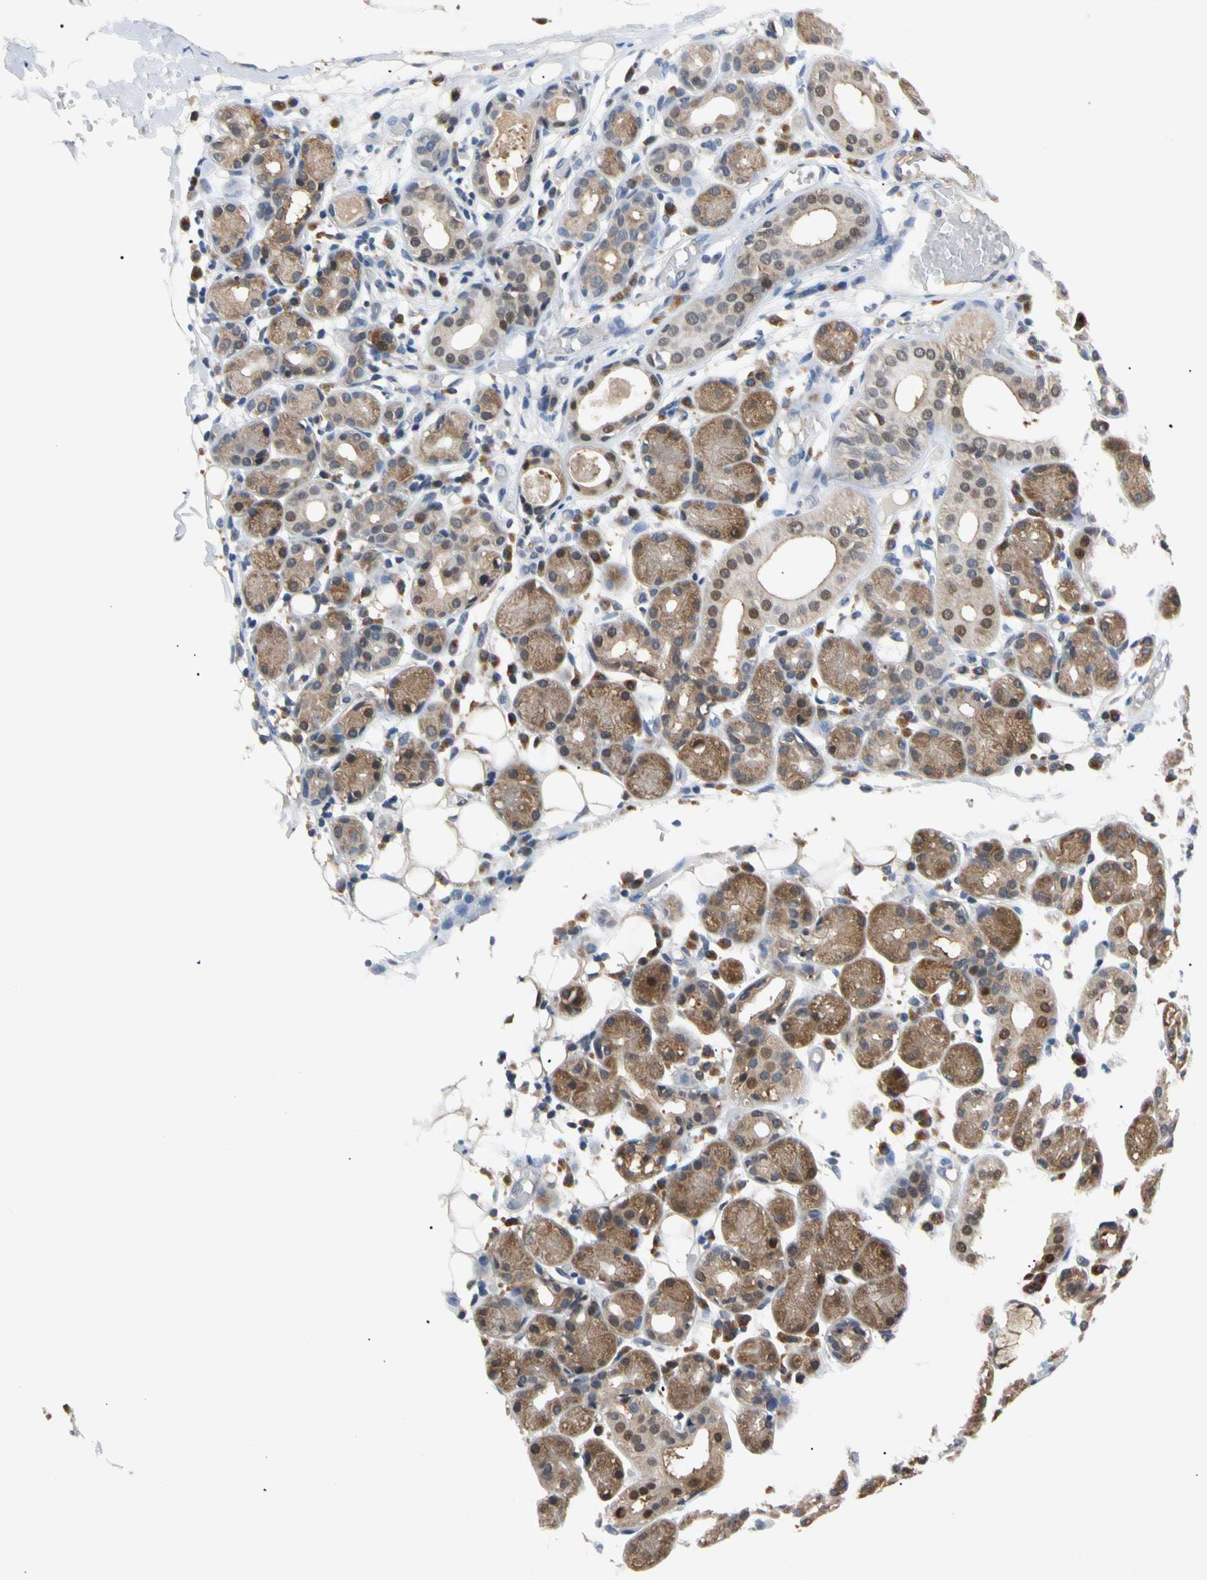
{"staining": {"intensity": "moderate", "quantity": "25%-75%", "location": "cytoplasmic/membranous,nuclear"}, "tissue": "salivary gland", "cell_type": "Glandular cells", "image_type": "normal", "snomed": [{"axis": "morphology", "description": "Normal tissue, NOS"}, {"axis": "topography", "description": "Salivary gland"}, {"axis": "topography", "description": "Peripheral nerve tissue"}], "caption": "Protein expression analysis of unremarkable human salivary gland reveals moderate cytoplasmic/membranous,nuclear positivity in about 25%-75% of glandular cells. The staining is performed using DAB (3,3'-diaminobenzidine) brown chromogen to label protein expression. The nuclei are counter-stained blue using hematoxylin.", "gene": "SEC23B", "patient": {"sex": "male", "age": 62}}